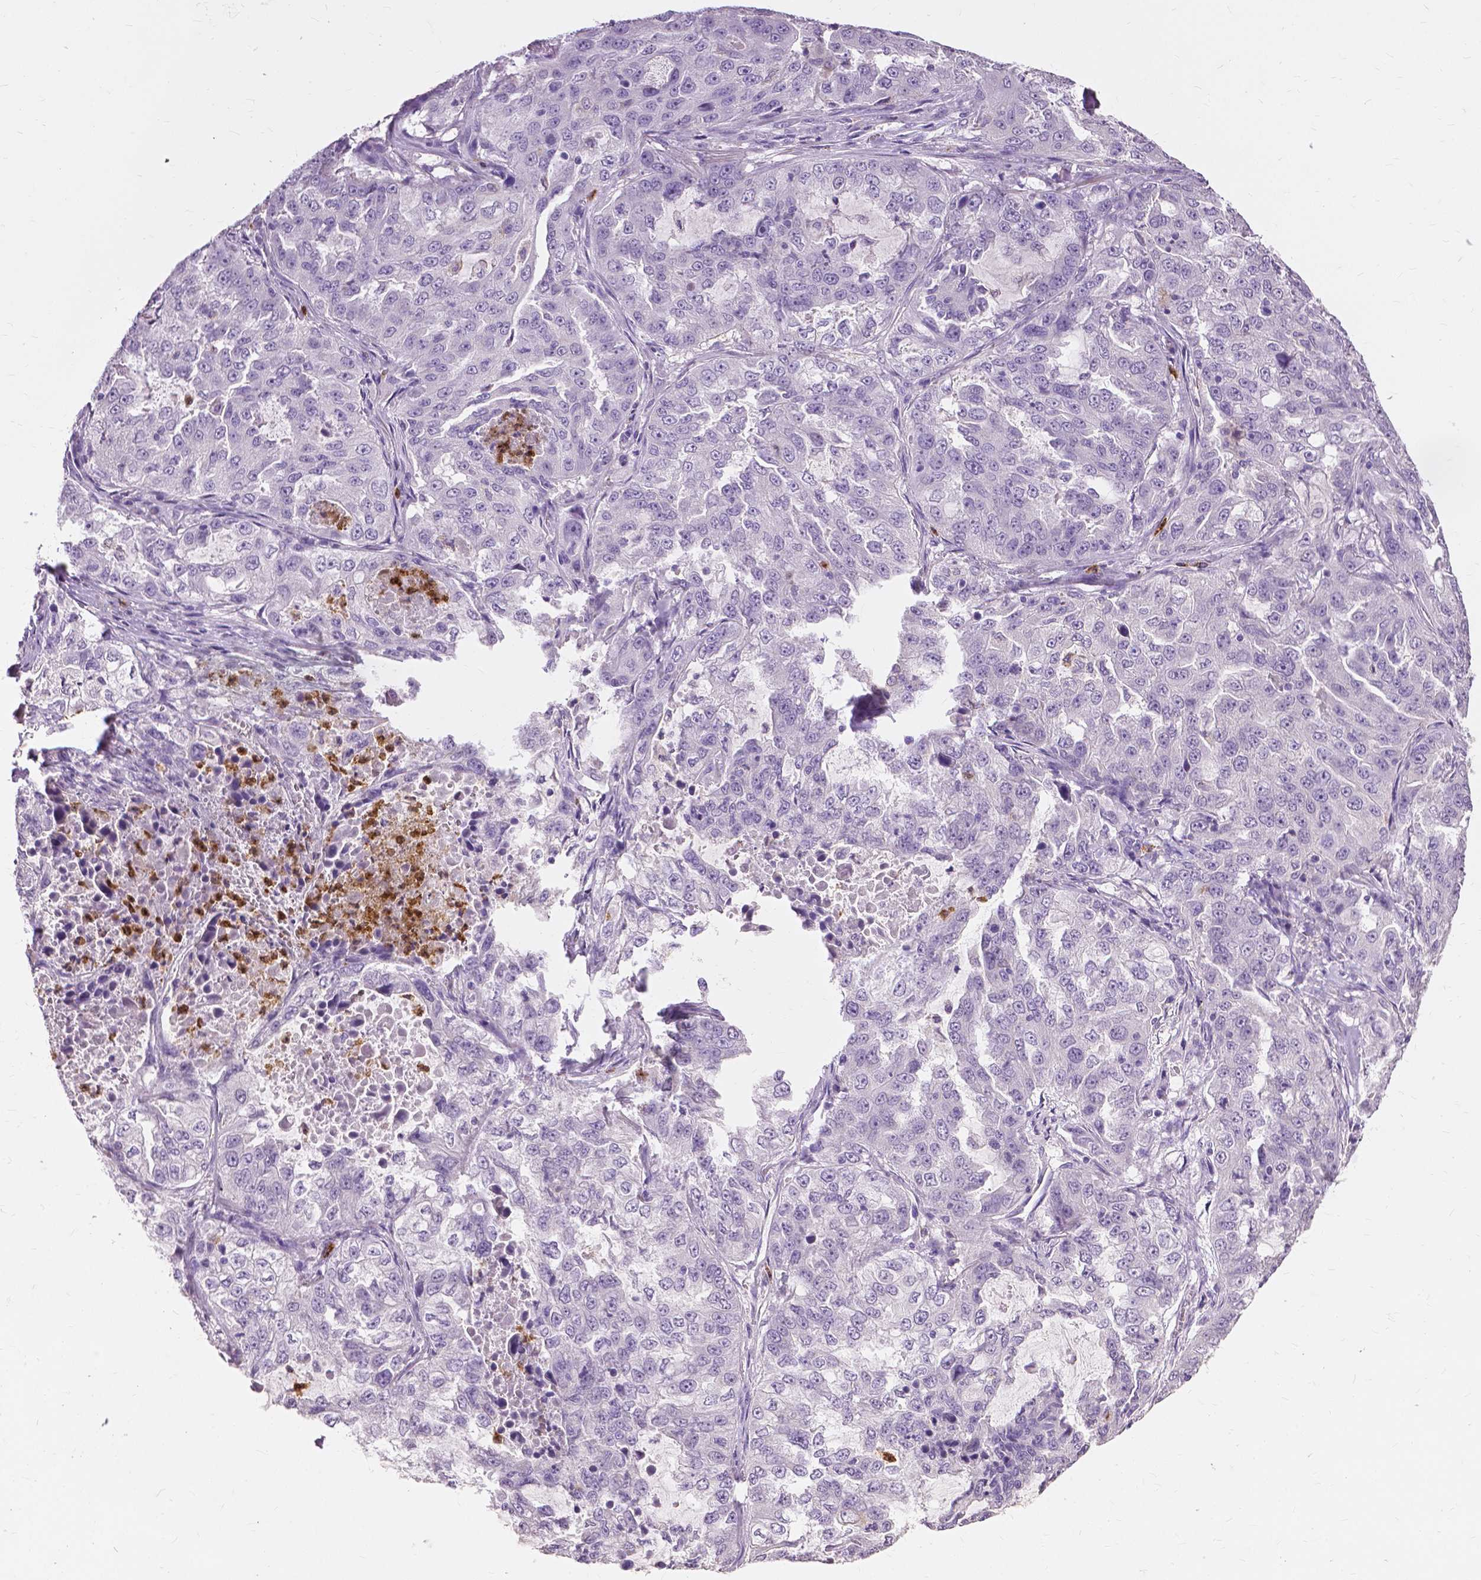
{"staining": {"intensity": "negative", "quantity": "none", "location": "none"}, "tissue": "lung cancer", "cell_type": "Tumor cells", "image_type": "cancer", "snomed": [{"axis": "morphology", "description": "Adenocarcinoma, NOS"}, {"axis": "topography", "description": "Lung"}], "caption": "Human lung cancer stained for a protein using immunohistochemistry (IHC) displays no positivity in tumor cells.", "gene": "CXCR2", "patient": {"sex": "female", "age": 61}}